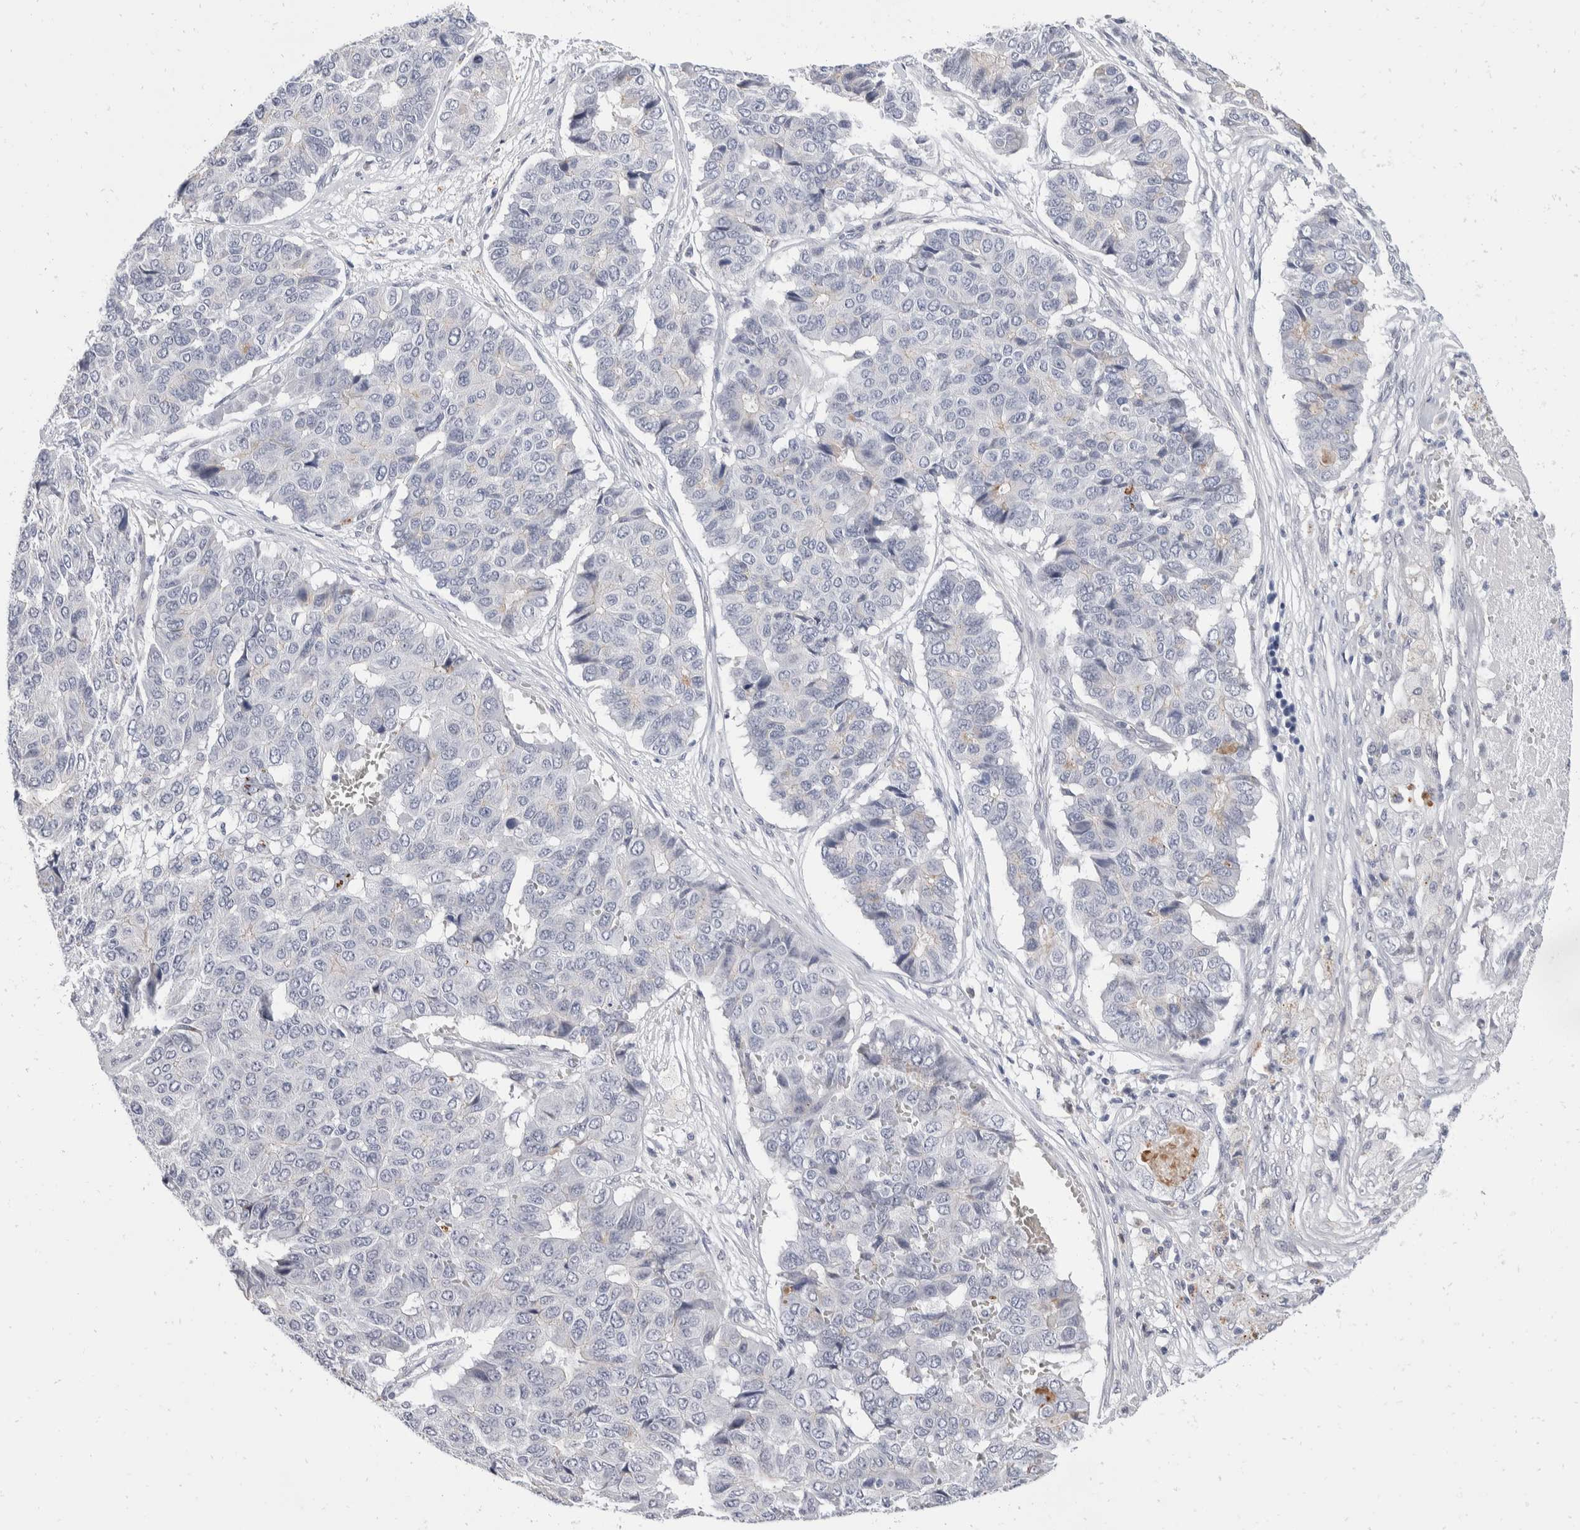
{"staining": {"intensity": "negative", "quantity": "none", "location": "none"}, "tissue": "pancreatic cancer", "cell_type": "Tumor cells", "image_type": "cancer", "snomed": [{"axis": "morphology", "description": "Adenocarcinoma, NOS"}, {"axis": "topography", "description": "Pancreas"}], "caption": "A micrograph of human pancreatic cancer (adenocarcinoma) is negative for staining in tumor cells.", "gene": "CATSPERD", "patient": {"sex": "male", "age": 50}}